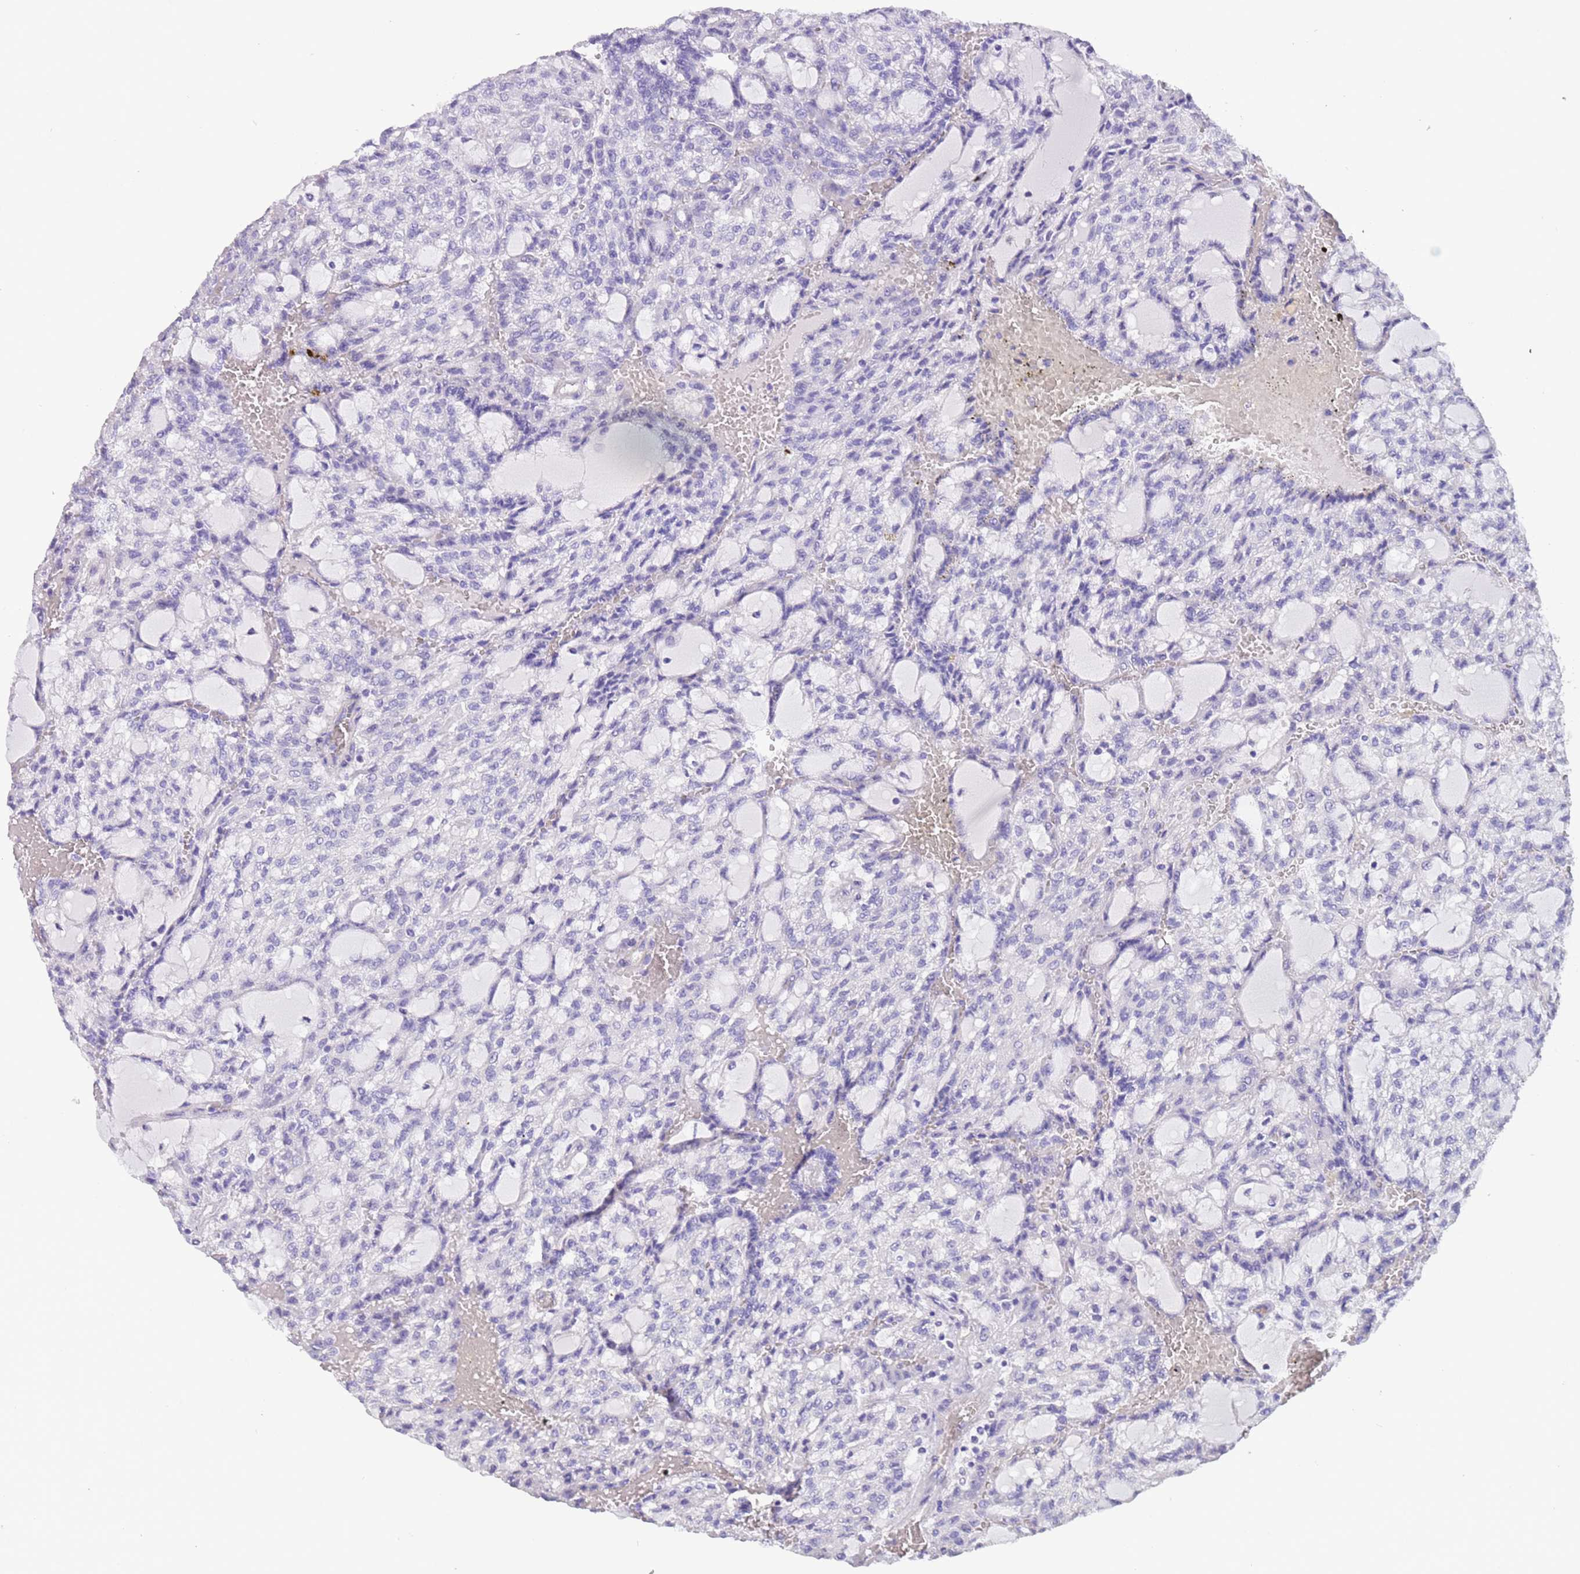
{"staining": {"intensity": "negative", "quantity": "none", "location": "none"}, "tissue": "renal cancer", "cell_type": "Tumor cells", "image_type": "cancer", "snomed": [{"axis": "morphology", "description": "Adenocarcinoma, NOS"}, {"axis": "topography", "description": "Kidney"}], "caption": "High power microscopy micrograph of an immunohistochemistry (IHC) histopathology image of adenocarcinoma (renal), revealing no significant expression in tumor cells. (Brightfield microscopy of DAB IHC at high magnification).", "gene": "PCGF2", "patient": {"sex": "male", "age": 63}}